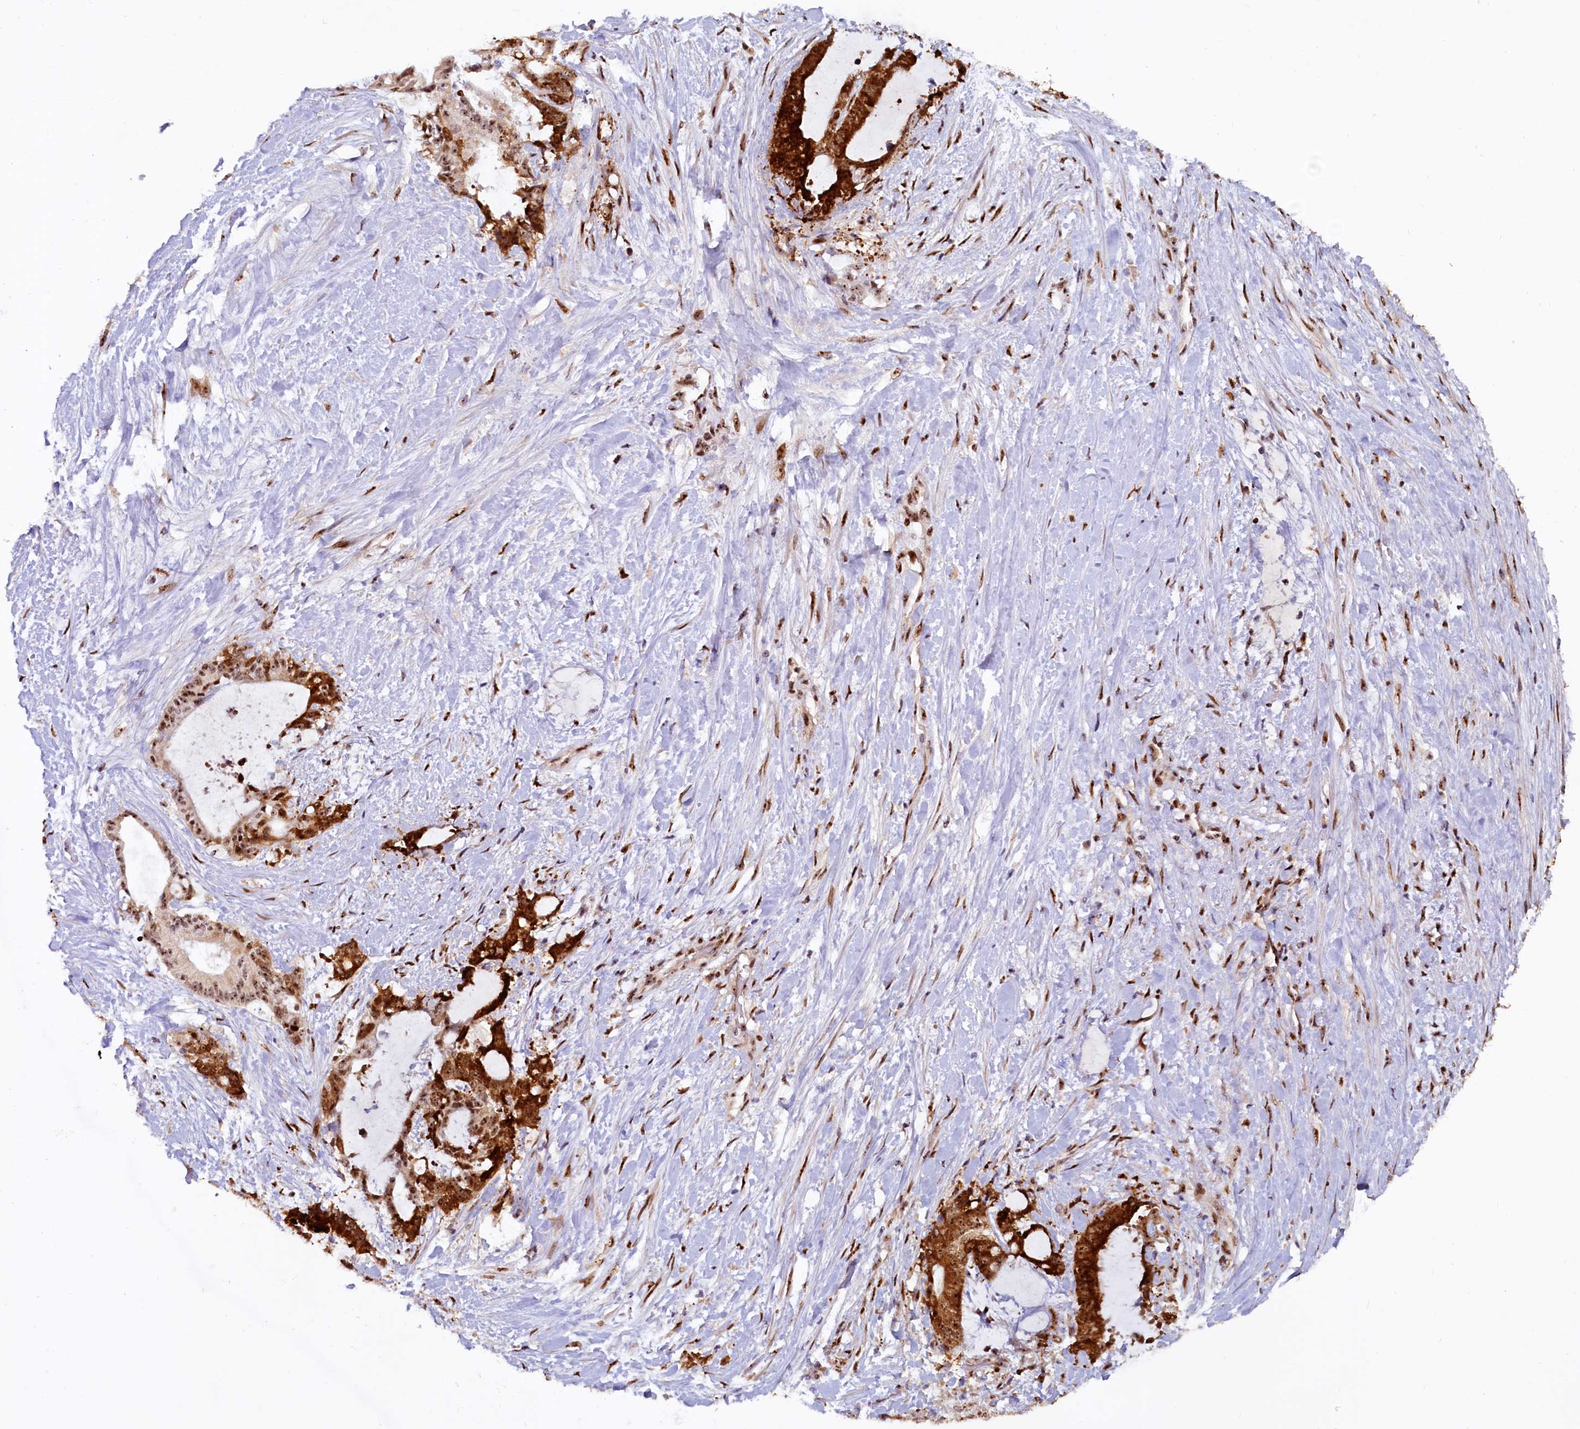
{"staining": {"intensity": "strong", "quantity": ">75%", "location": "cytoplasmic/membranous,nuclear"}, "tissue": "liver cancer", "cell_type": "Tumor cells", "image_type": "cancer", "snomed": [{"axis": "morphology", "description": "Normal tissue, NOS"}, {"axis": "morphology", "description": "Cholangiocarcinoma"}, {"axis": "topography", "description": "Liver"}, {"axis": "topography", "description": "Peripheral nerve tissue"}], "caption": "Immunohistochemical staining of human cholangiocarcinoma (liver) exhibits high levels of strong cytoplasmic/membranous and nuclear protein expression in approximately >75% of tumor cells.", "gene": "TCOF1", "patient": {"sex": "female", "age": 73}}